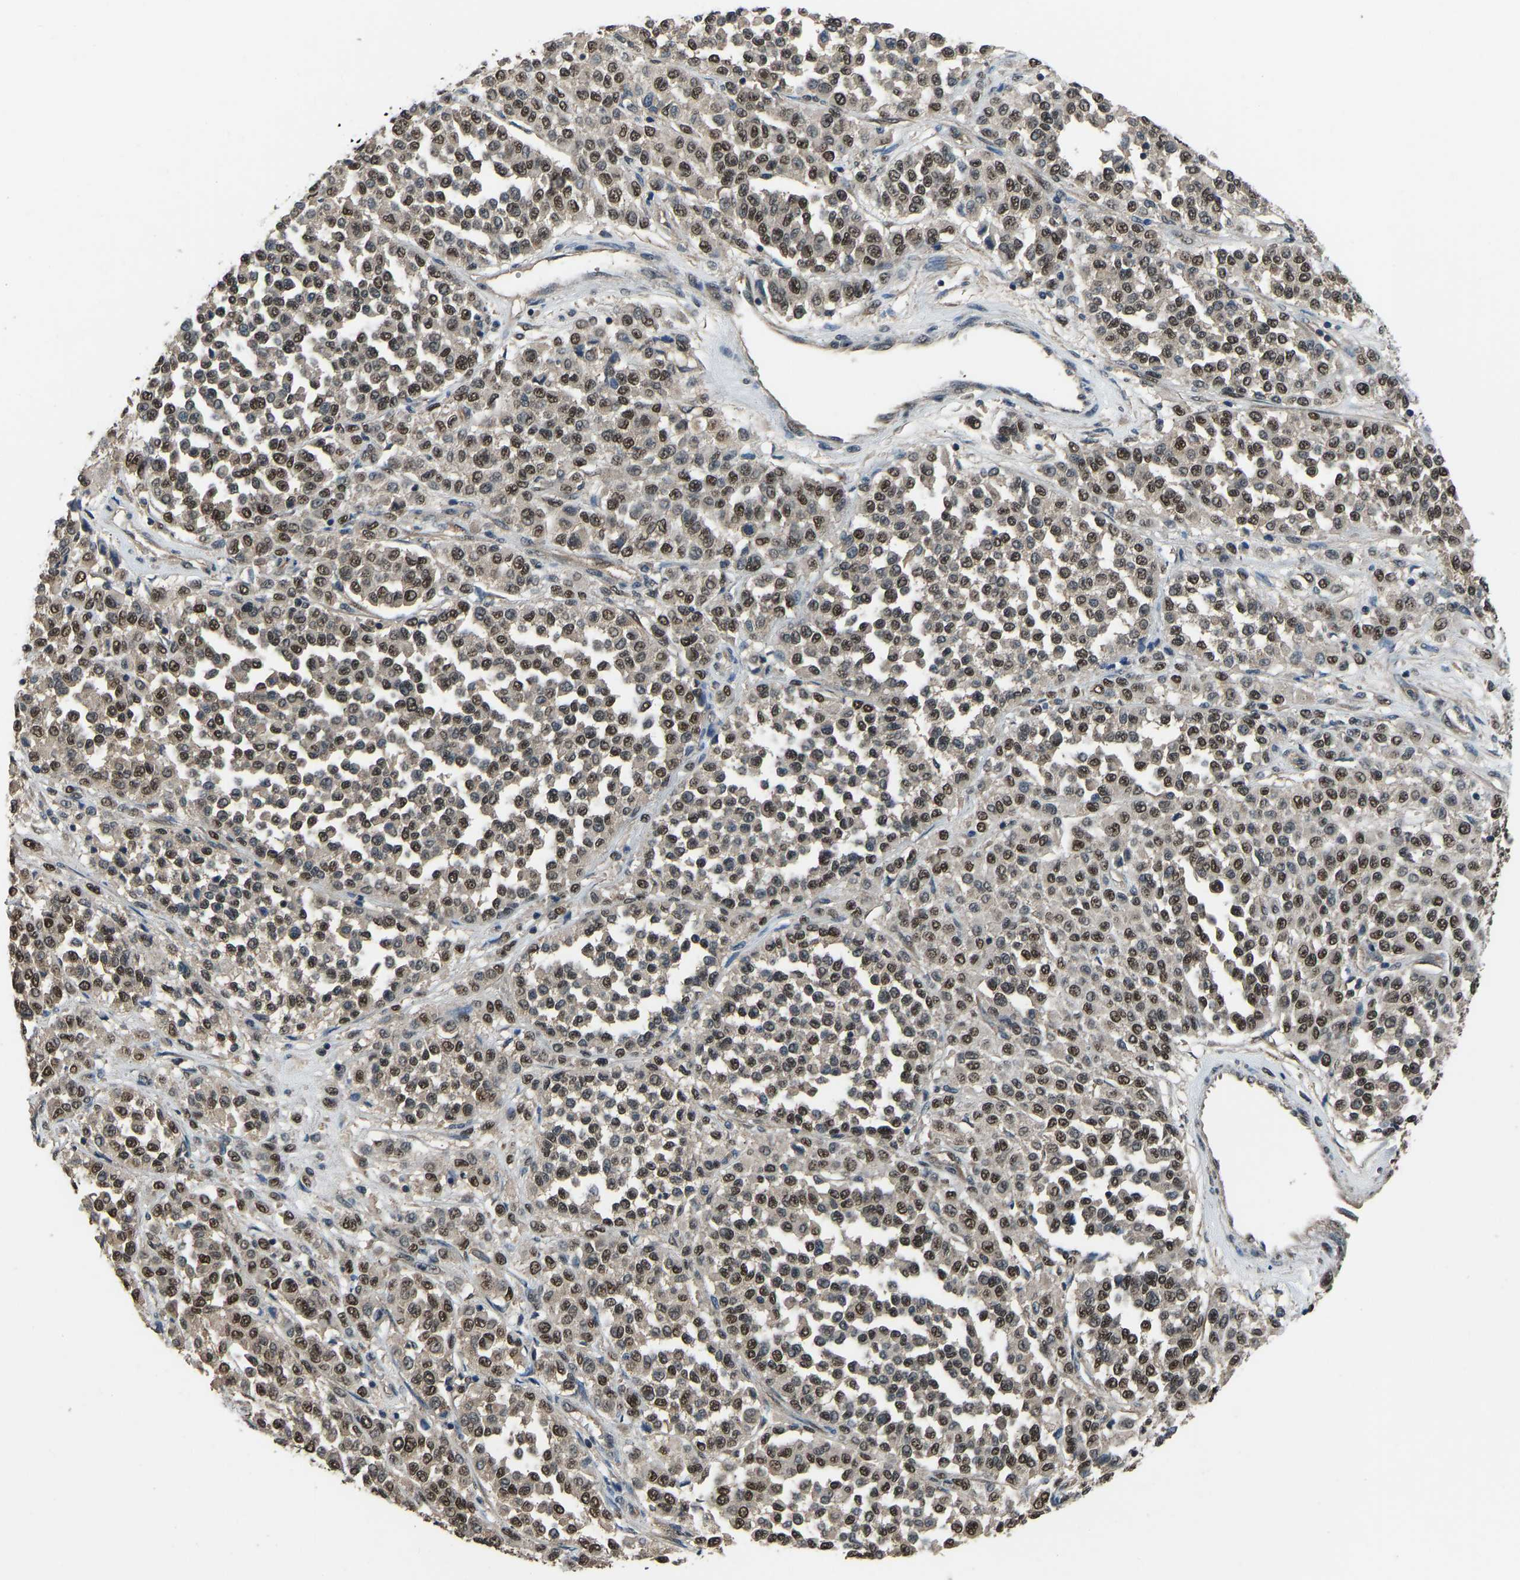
{"staining": {"intensity": "moderate", "quantity": ">75%", "location": "nuclear"}, "tissue": "melanoma", "cell_type": "Tumor cells", "image_type": "cancer", "snomed": [{"axis": "morphology", "description": "Malignant melanoma, Metastatic site"}, {"axis": "topography", "description": "Pancreas"}], "caption": "Protein staining of melanoma tissue exhibits moderate nuclear expression in about >75% of tumor cells. (Brightfield microscopy of DAB IHC at high magnification).", "gene": "TOX4", "patient": {"sex": "female", "age": 30}}